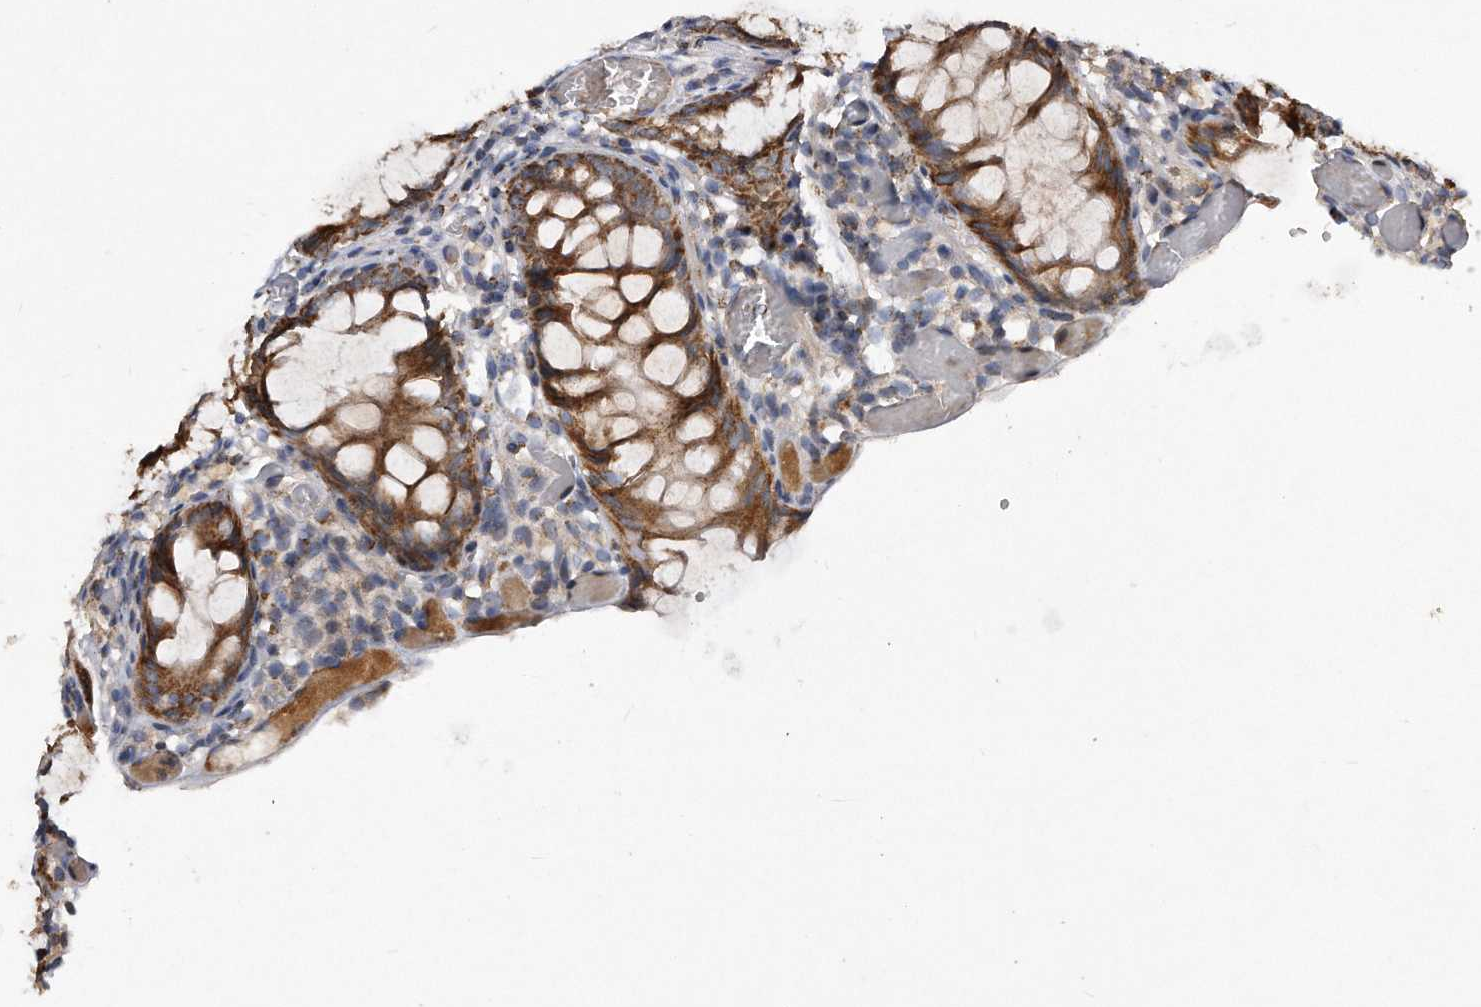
{"staining": {"intensity": "moderate", "quantity": ">75%", "location": "cytoplasmic/membranous"}, "tissue": "colon", "cell_type": "Endothelial cells", "image_type": "normal", "snomed": [{"axis": "morphology", "description": "Normal tissue, NOS"}, {"axis": "topography", "description": "Colon"}], "caption": "This histopathology image displays IHC staining of benign colon, with medium moderate cytoplasmic/membranous staining in about >75% of endothelial cells.", "gene": "PPP5C", "patient": {"sex": "male", "age": 14}}